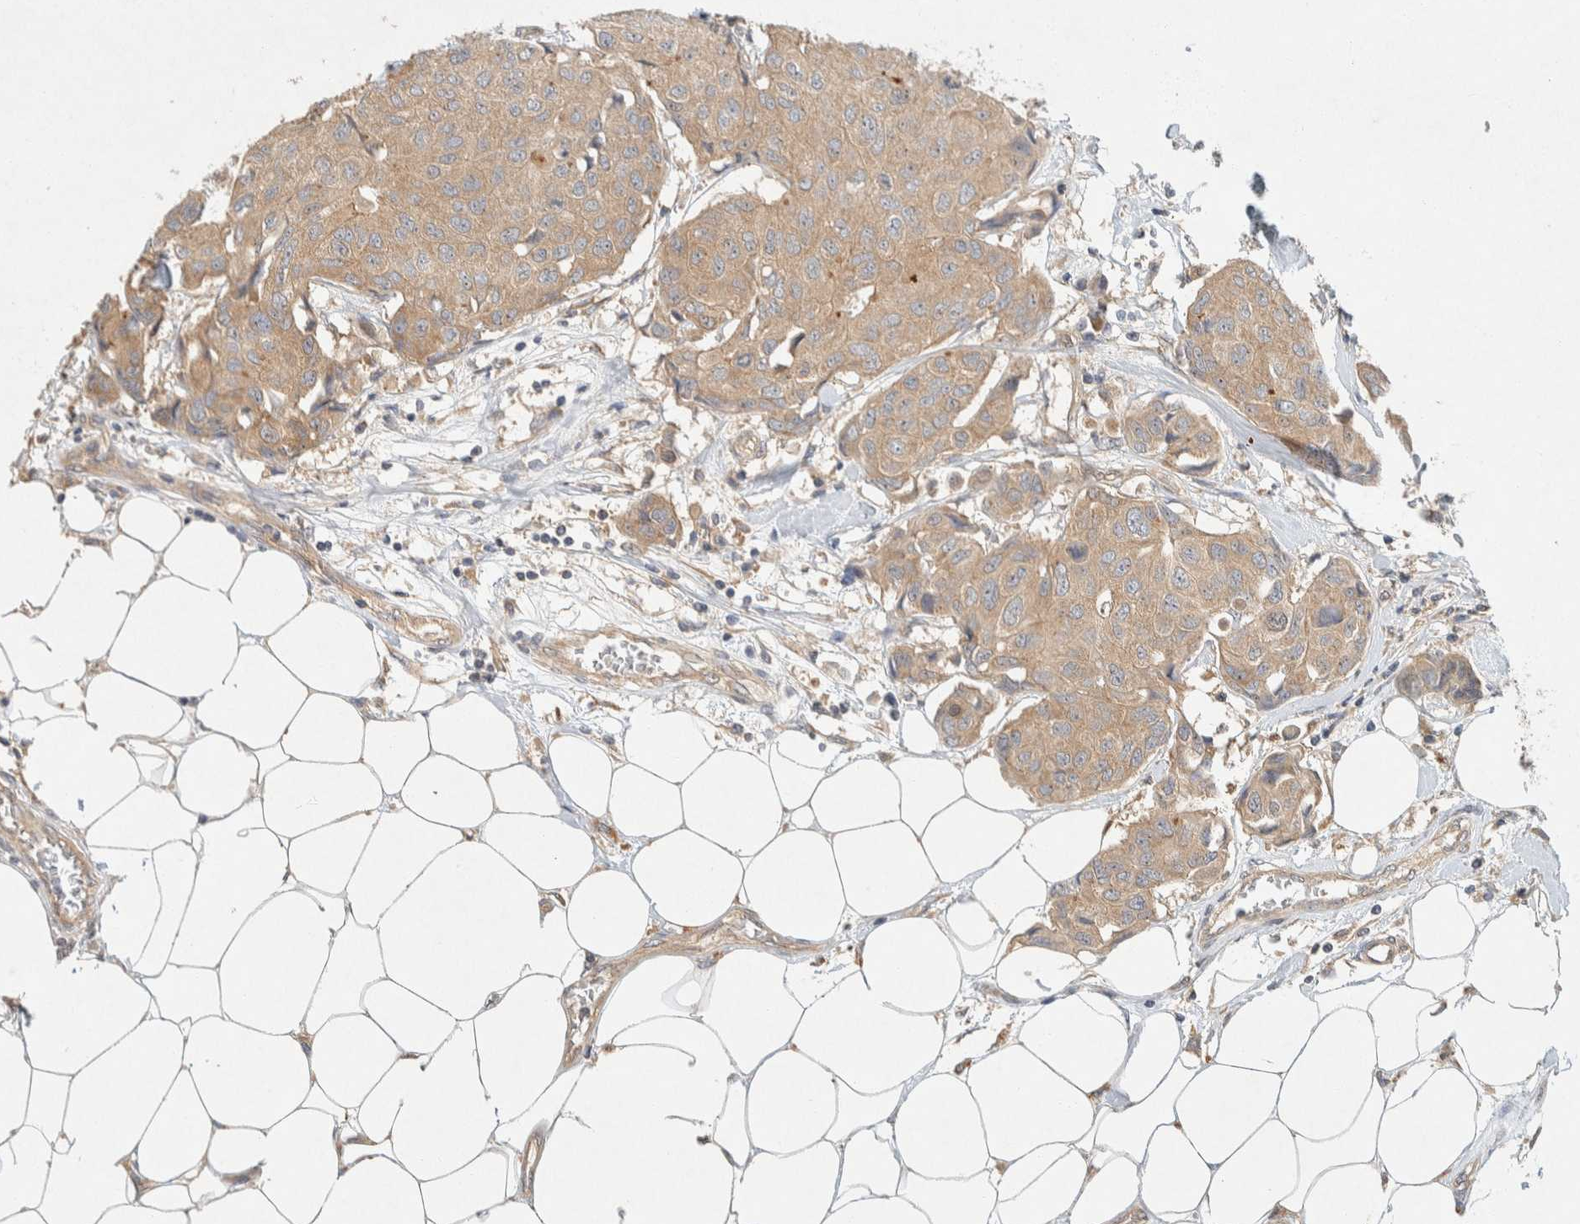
{"staining": {"intensity": "moderate", "quantity": ">75%", "location": "cytoplasmic/membranous"}, "tissue": "breast cancer", "cell_type": "Tumor cells", "image_type": "cancer", "snomed": [{"axis": "morphology", "description": "Duct carcinoma"}, {"axis": "topography", "description": "Breast"}], "caption": "Immunohistochemical staining of human breast invasive ductal carcinoma shows moderate cytoplasmic/membranous protein expression in approximately >75% of tumor cells. The staining is performed using DAB (3,3'-diaminobenzidine) brown chromogen to label protein expression. The nuclei are counter-stained blue using hematoxylin.", "gene": "PXK", "patient": {"sex": "female", "age": 80}}